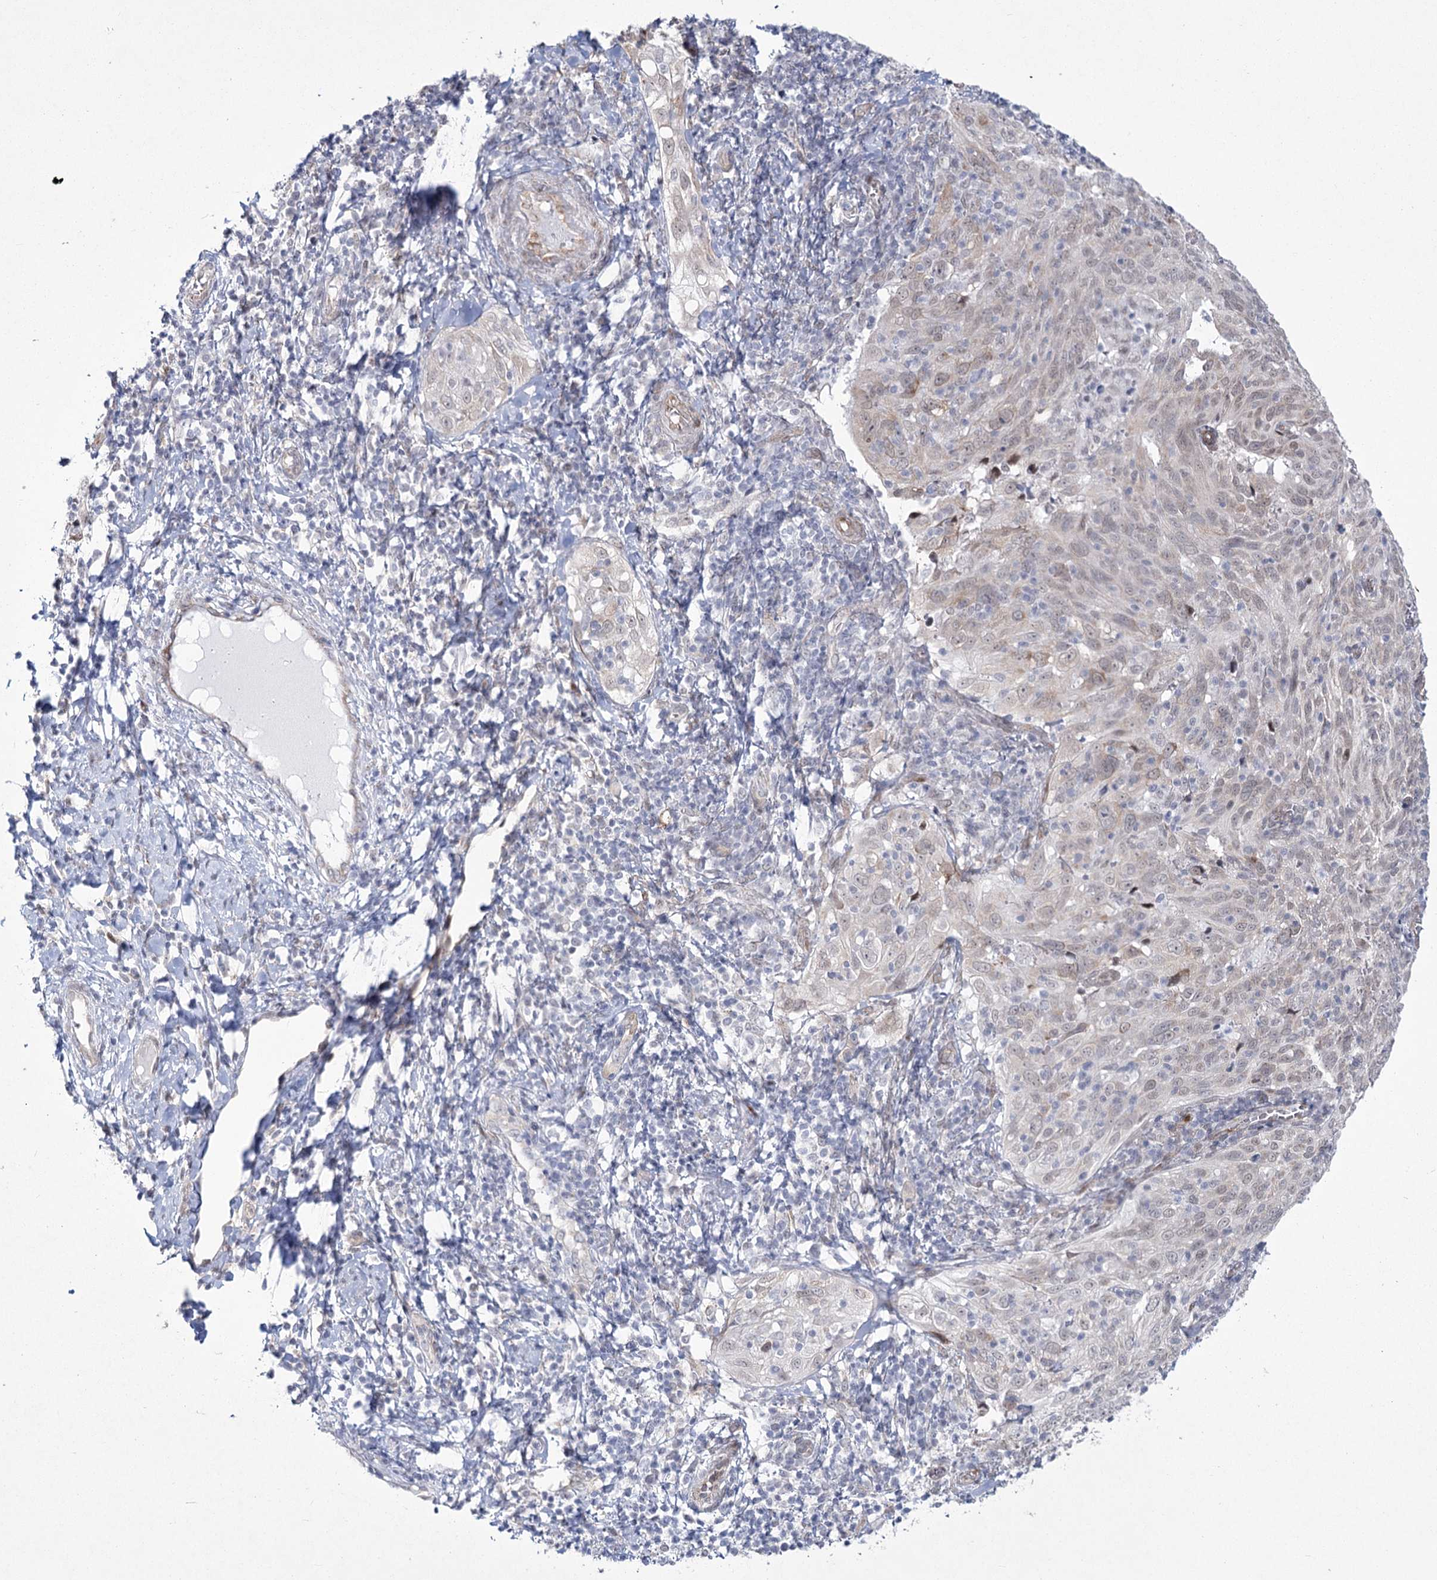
{"staining": {"intensity": "moderate", "quantity": "<25%", "location": "cytoplasmic/membranous,nuclear"}, "tissue": "cervical cancer", "cell_type": "Tumor cells", "image_type": "cancer", "snomed": [{"axis": "morphology", "description": "Squamous cell carcinoma, NOS"}, {"axis": "topography", "description": "Cervix"}], "caption": "Cervical squamous cell carcinoma stained with a brown dye exhibits moderate cytoplasmic/membranous and nuclear positive expression in about <25% of tumor cells.", "gene": "YBX3", "patient": {"sex": "female", "age": 31}}